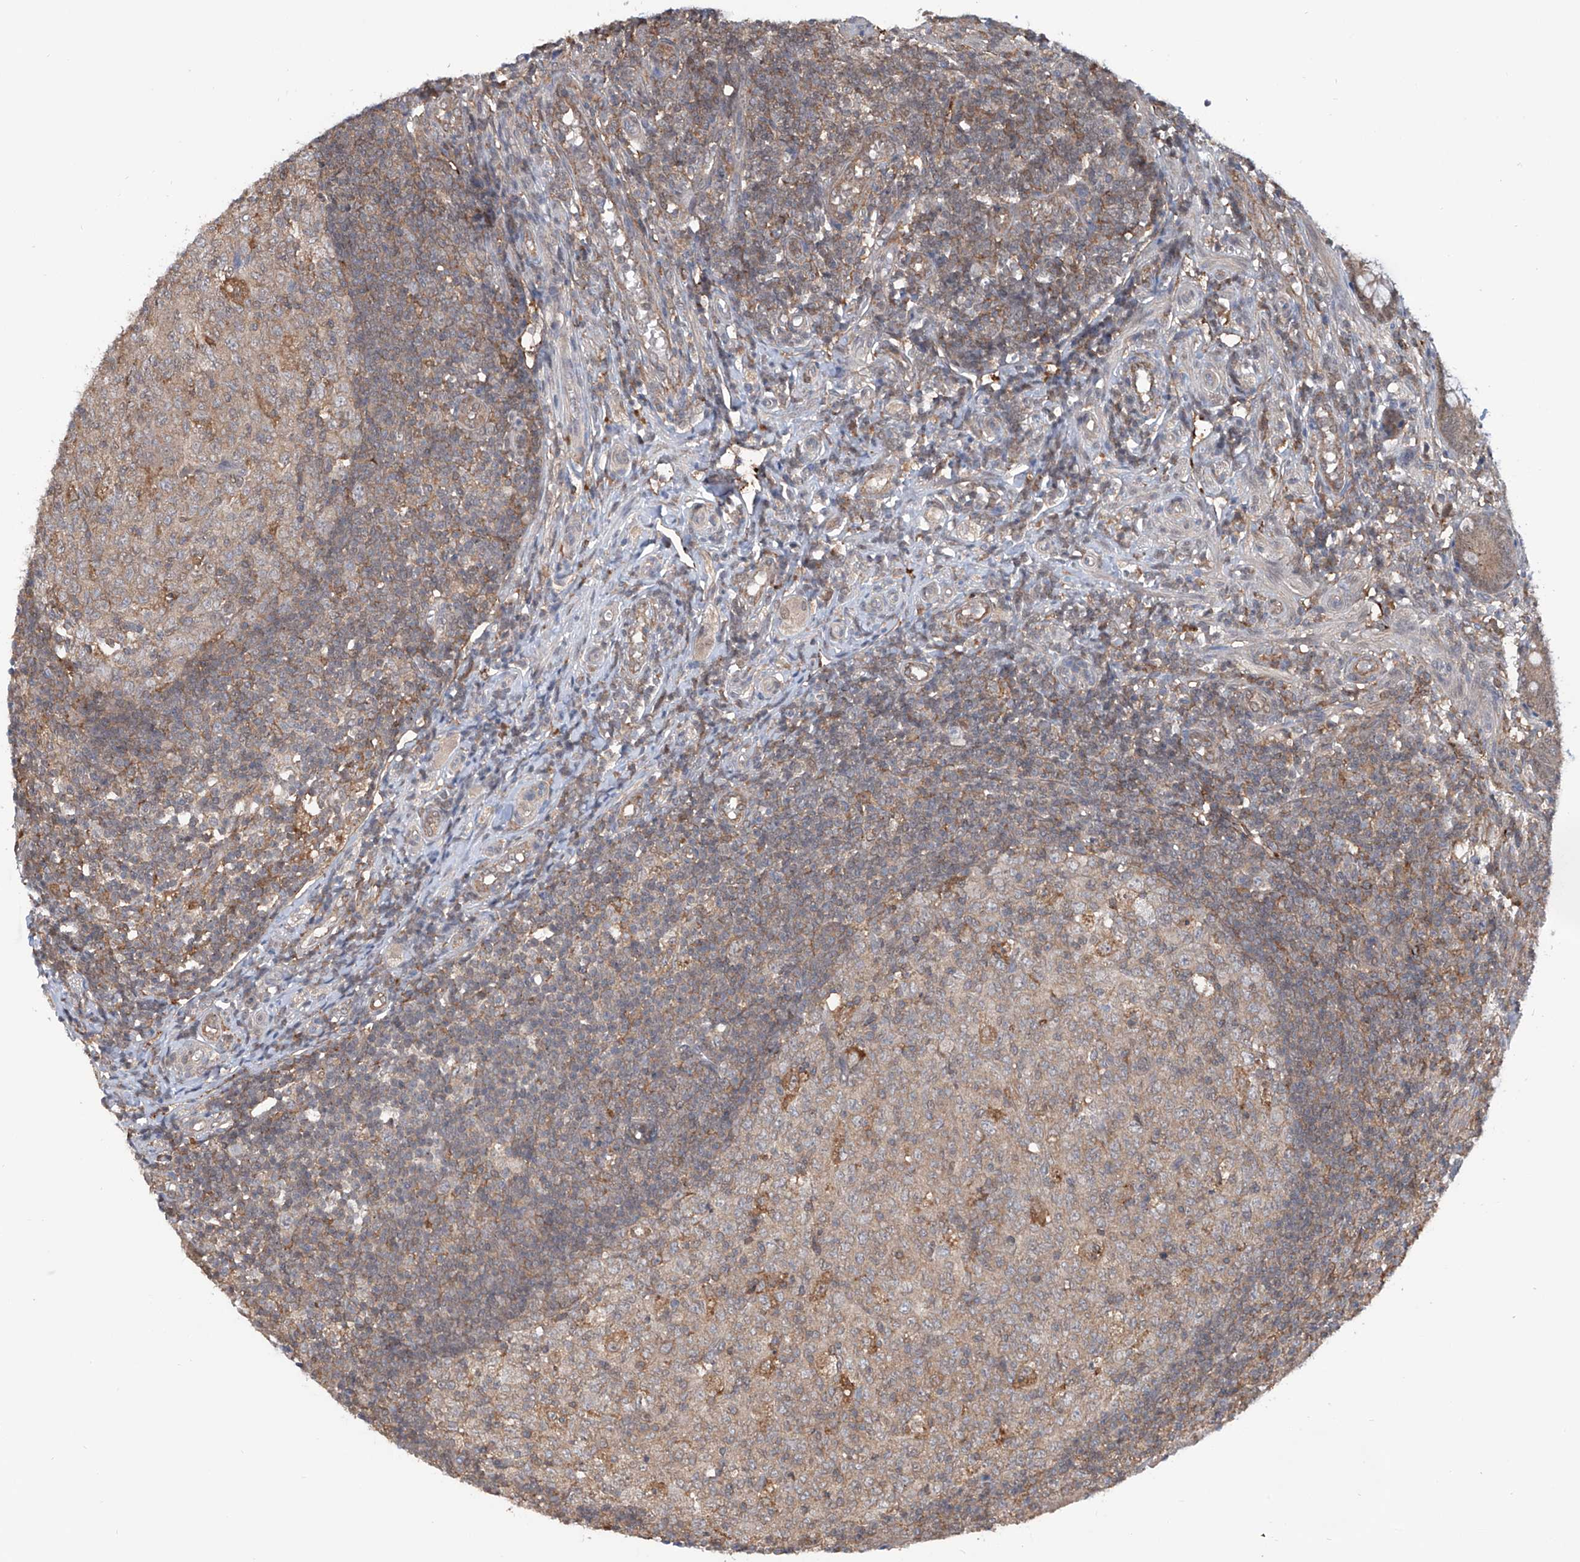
{"staining": {"intensity": "weak", "quantity": "25%-75%", "location": "cytoplasmic/membranous,nuclear"}, "tissue": "appendix", "cell_type": "Glandular cells", "image_type": "normal", "snomed": [{"axis": "morphology", "description": "Normal tissue, NOS"}, {"axis": "topography", "description": "Appendix"}], "caption": "High-magnification brightfield microscopy of normal appendix stained with DAB (3,3'-diaminobenzidine) (brown) and counterstained with hematoxylin (blue). glandular cells exhibit weak cytoplasmic/membranous,nuclear staining is identified in approximately25%-75% of cells. (Stains: DAB in brown, nuclei in blue, Microscopy: brightfield microscopy at high magnification).", "gene": "HOXC8", "patient": {"sex": "male", "age": 14}}